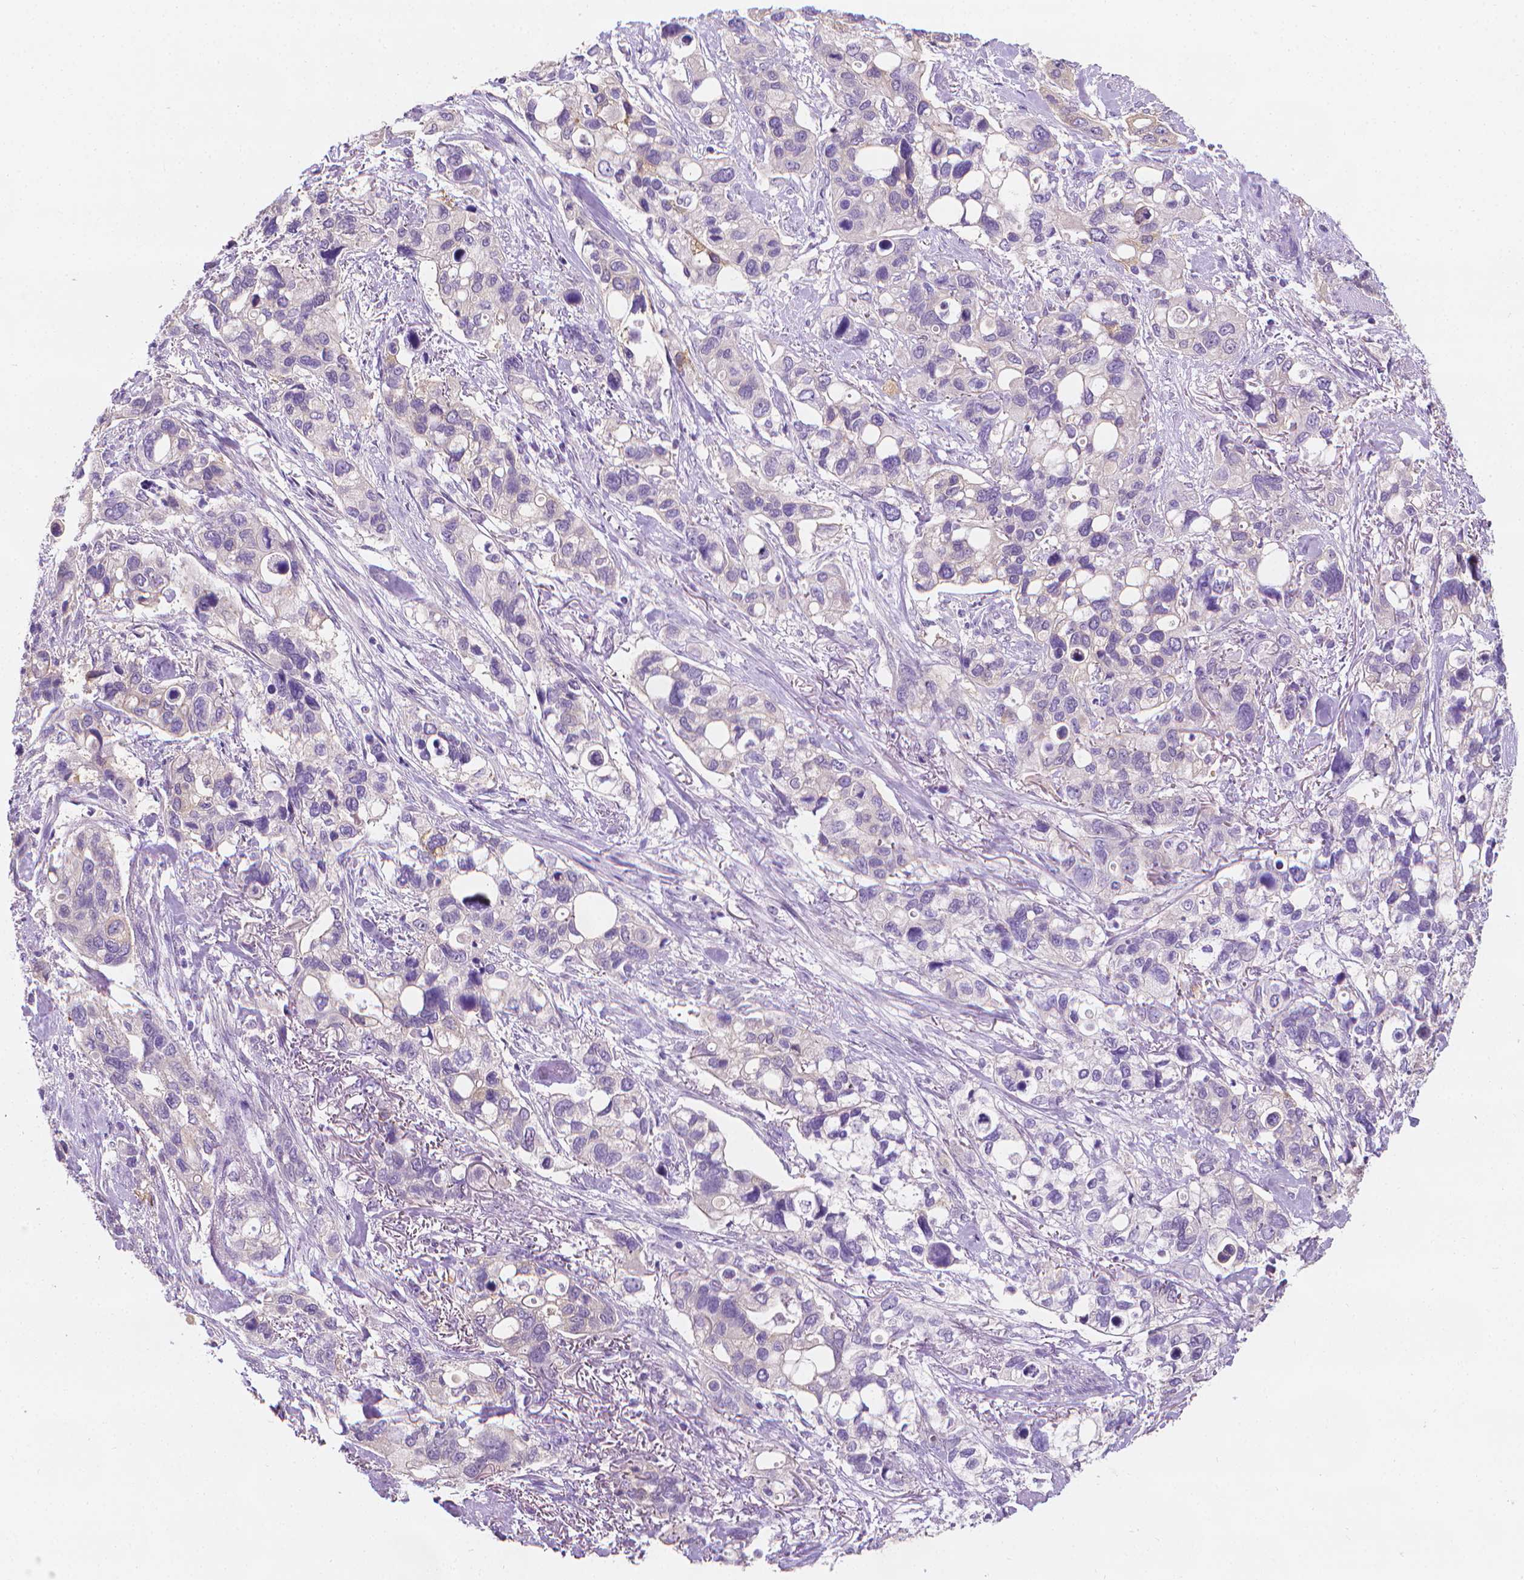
{"staining": {"intensity": "weak", "quantity": "<25%", "location": "cytoplasmic/membranous"}, "tissue": "stomach cancer", "cell_type": "Tumor cells", "image_type": "cancer", "snomed": [{"axis": "morphology", "description": "Adenocarcinoma, NOS"}, {"axis": "topography", "description": "Stomach, upper"}], "caption": "Immunohistochemistry (IHC) photomicrograph of stomach adenocarcinoma stained for a protein (brown), which displays no staining in tumor cells.", "gene": "FASN", "patient": {"sex": "female", "age": 81}}